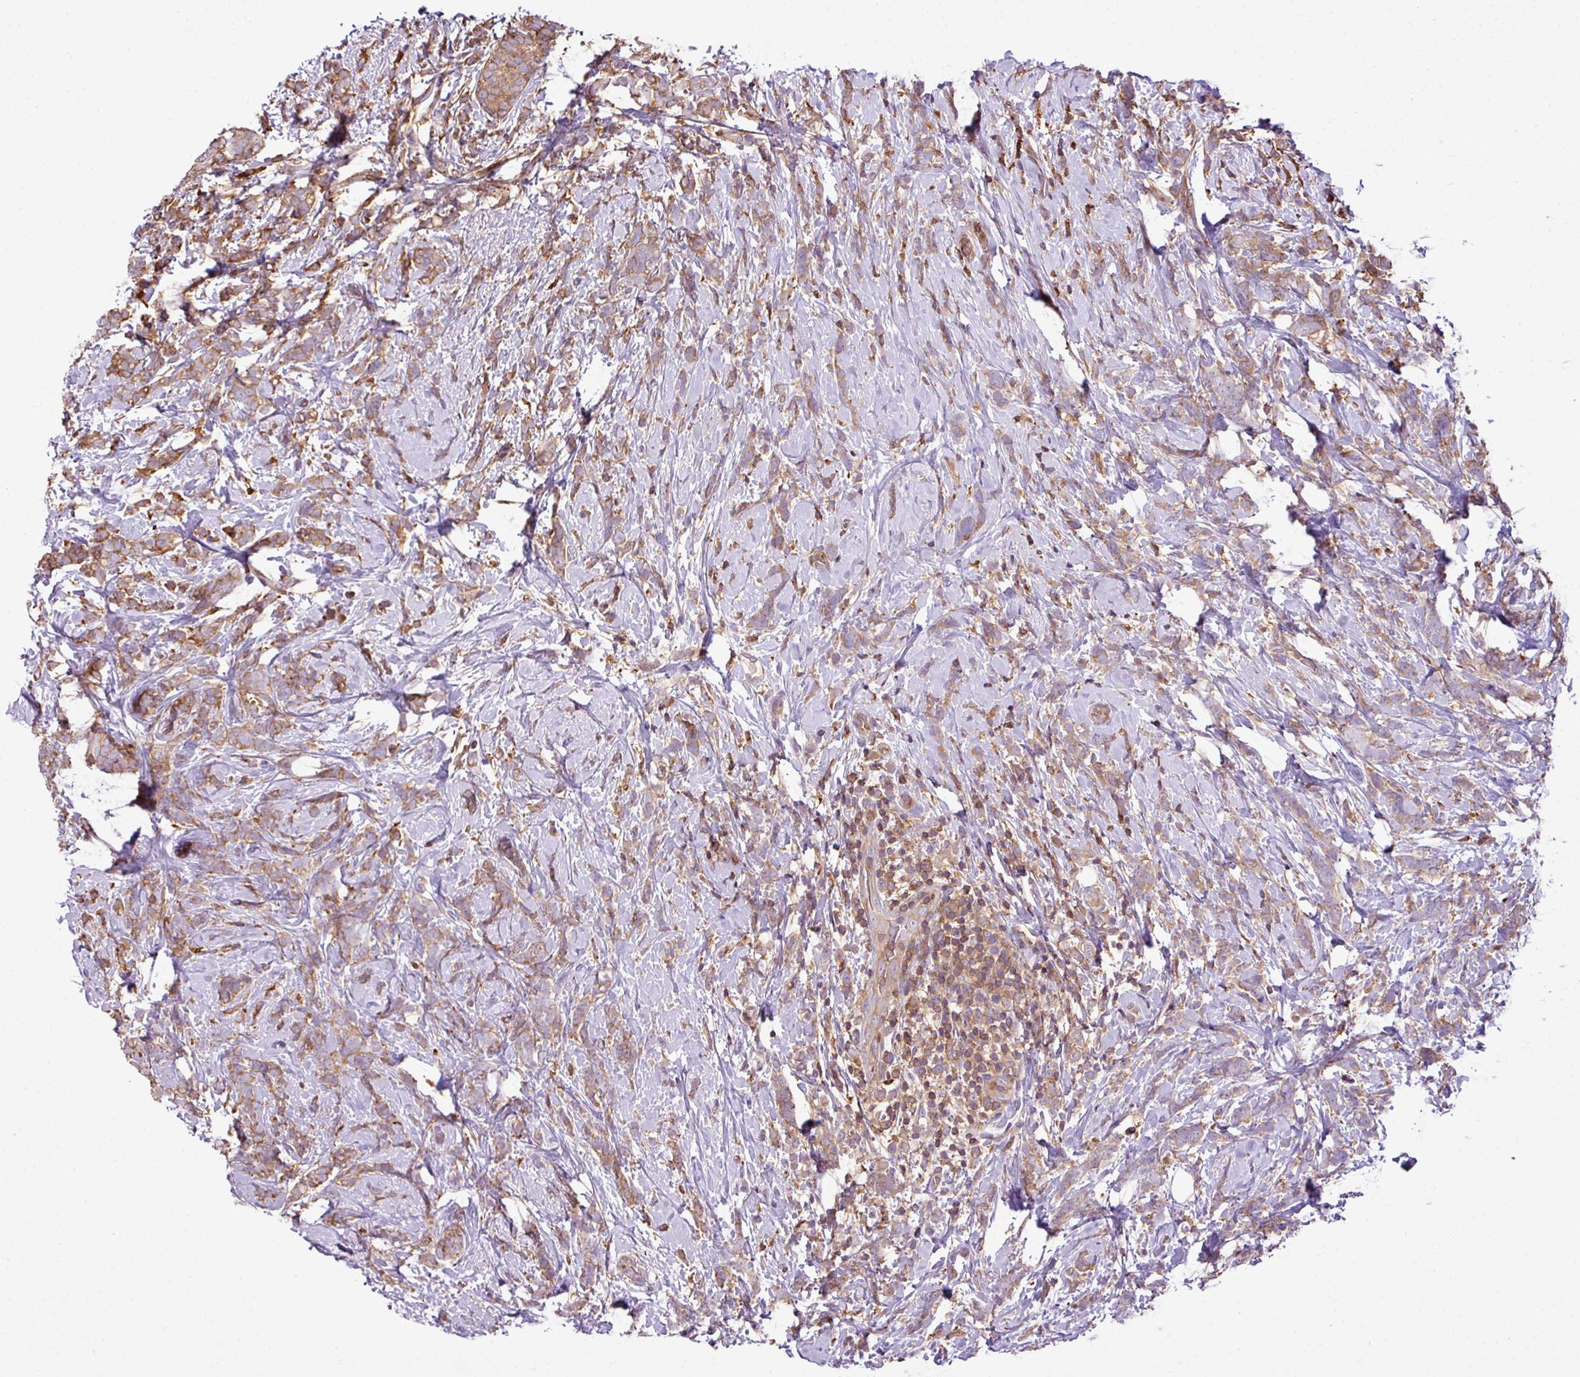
{"staining": {"intensity": "moderate", "quantity": ">75%", "location": "cytoplasmic/membranous"}, "tissue": "breast cancer", "cell_type": "Tumor cells", "image_type": "cancer", "snomed": [{"axis": "morphology", "description": "Lobular carcinoma"}, {"axis": "topography", "description": "Breast"}], "caption": "High-magnification brightfield microscopy of breast lobular carcinoma stained with DAB (brown) and counterstained with hematoxylin (blue). tumor cells exhibit moderate cytoplasmic/membranous staining is present in approximately>75% of cells. The staining is performed using DAB brown chromogen to label protein expression. The nuclei are counter-stained blue using hematoxylin.", "gene": "PGAP6", "patient": {"sex": "female", "age": 58}}